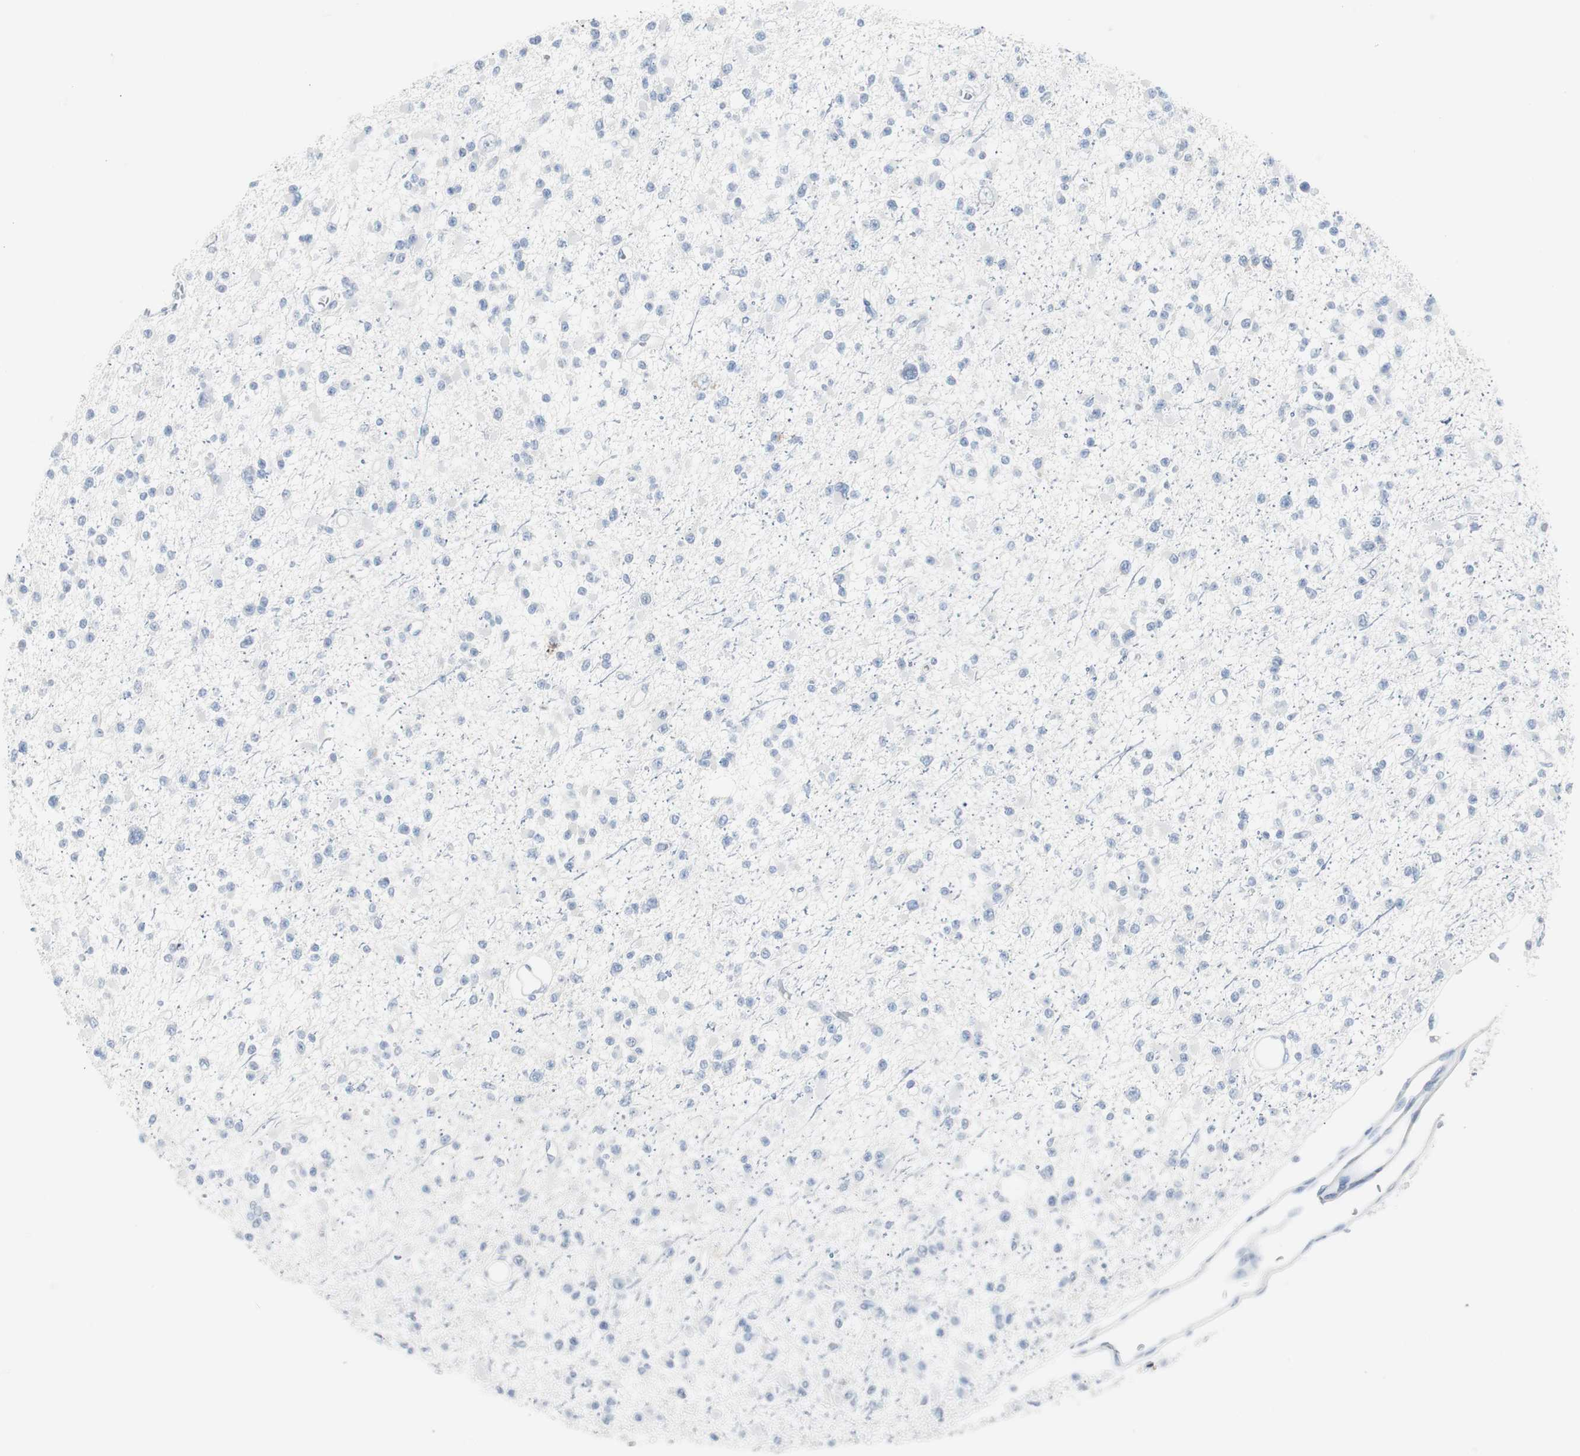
{"staining": {"intensity": "negative", "quantity": "none", "location": "none"}, "tissue": "glioma", "cell_type": "Tumor cells", "image_type": "cancer", "snomed": [{"axis": "morphology", "description": "Glioma, malignant, Low grade"}, {"axis": "topography", "description": "Brain"}], "caption": "Immunohistochemical staining of human glioma reveals no significant positivity in tumor cells. (DAB immunohistochemistry (IHC) visualized using brightfield microscopy, high magnification).", "gene": "S100A7", "patient": {"sex": "female", "age": 22}}